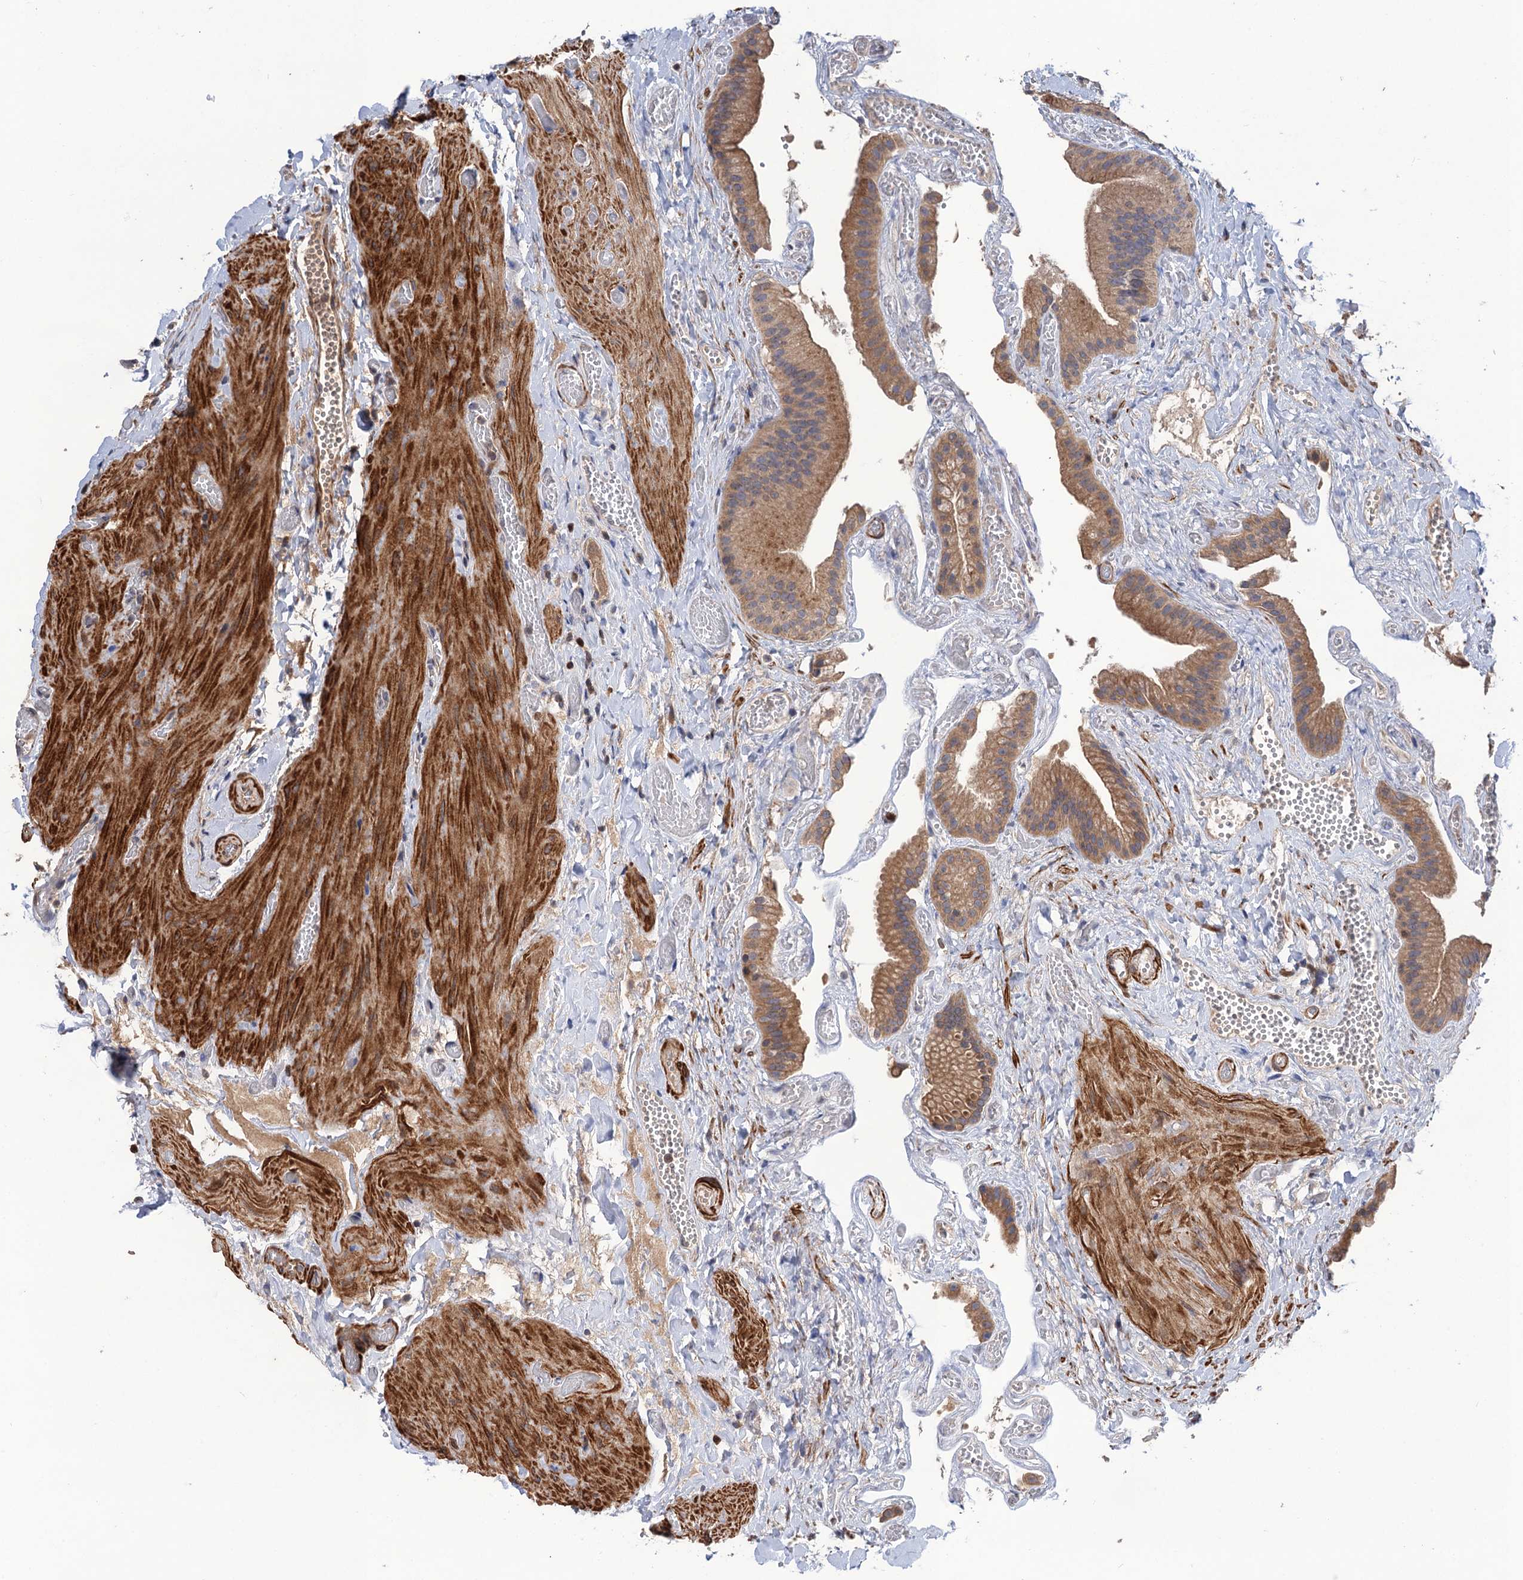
{"staining": {"intensity": "moderate", "quantity": ">75%", "location": "cytoplasmic/membranous"}, "tissue": "gallbladder", "cell_type": "Glandular cells", "image_type": "normal", "snomed": [{"axis": "morphology", "description": "Normal tissue, NOS"}, {"axis": "topography", "description": "Gallbladder"}], "caption": "Human gallbladder stained with a brown dye demonstrates moderate cytoplasmic/membranous positive expression in about >75% of glandular cells.", "gene": "DGKA", "patient": {"sex": "female", "age": 64}}